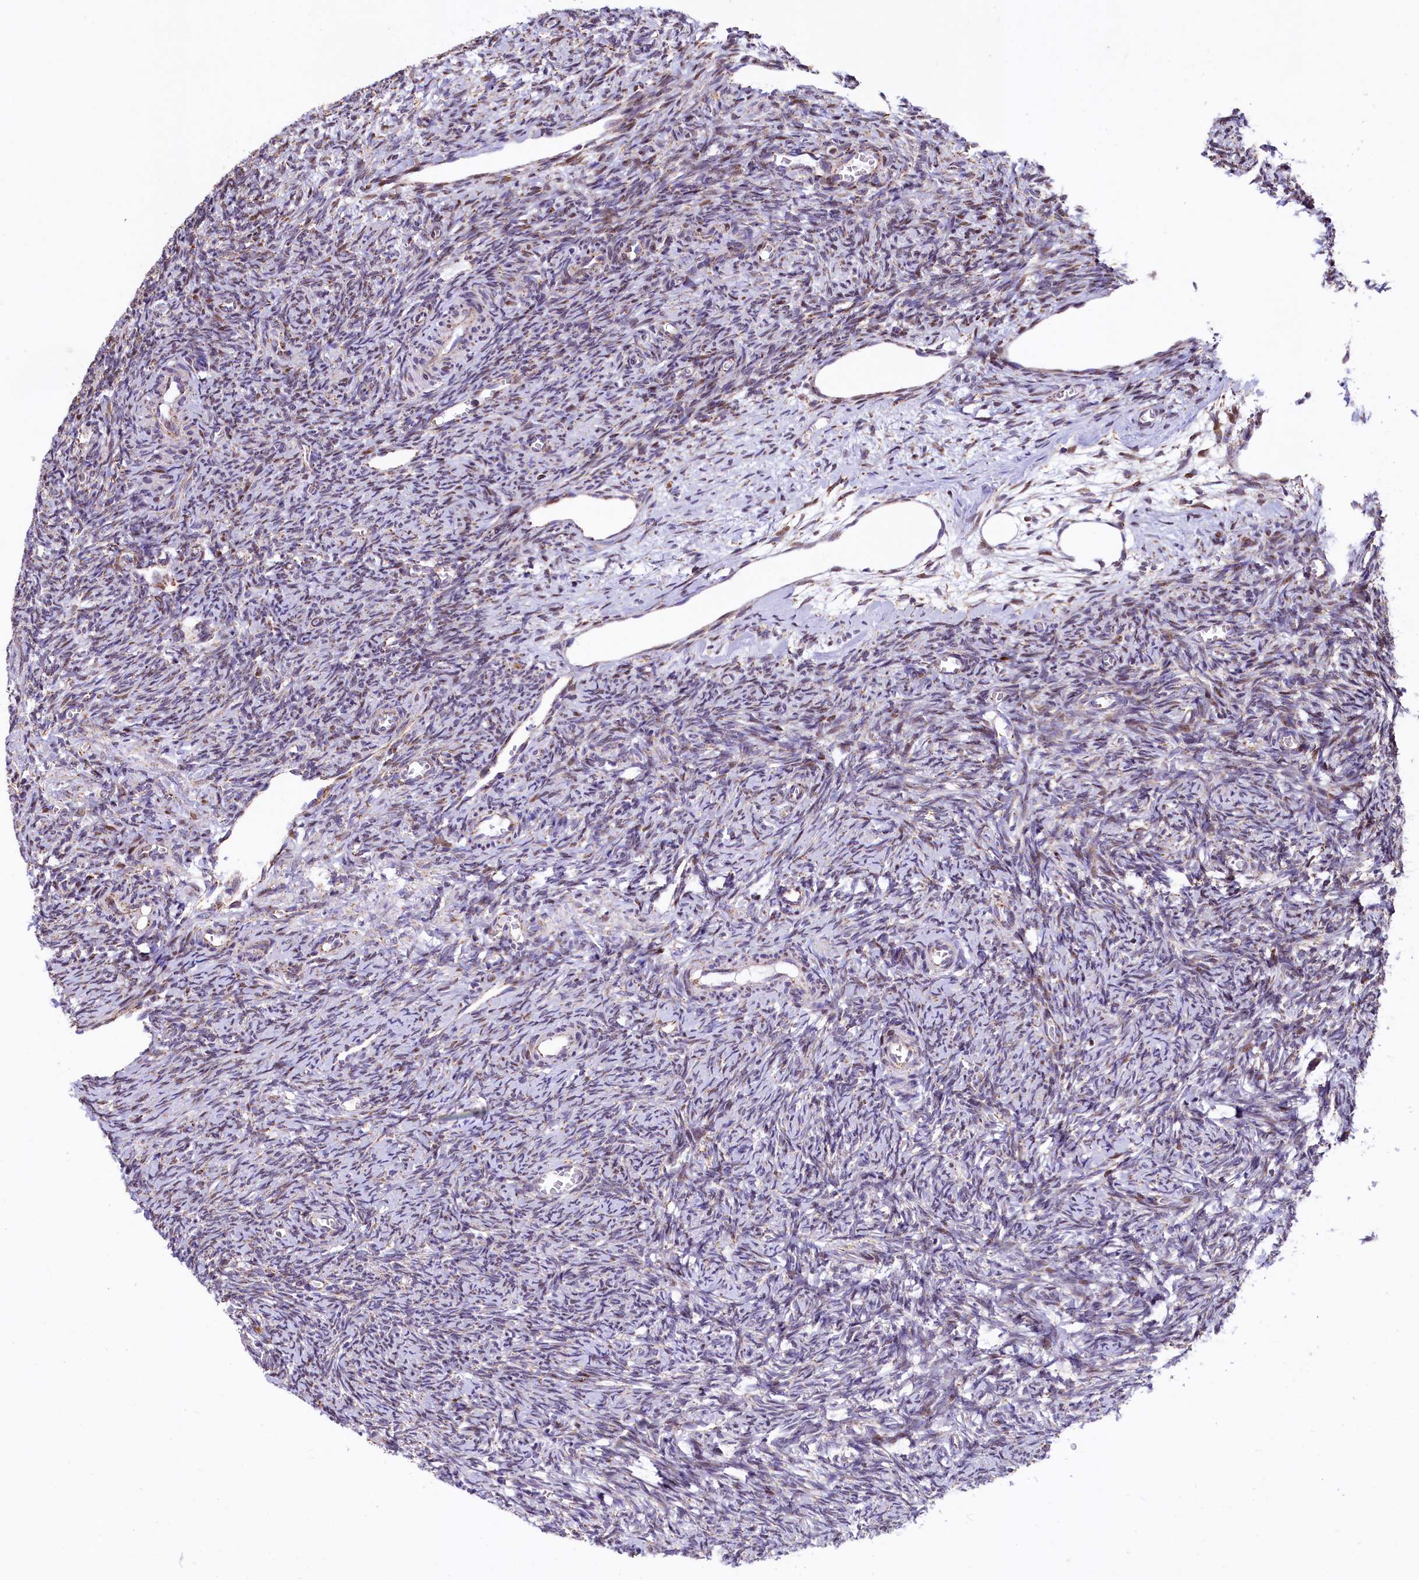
{"staining": {"intensity": "weak", "quantity": "<25%", "location": "nuclear"}, "tissue": "ovary", "cell_type": "Ovarian stroma cells", "image_type": "normal", "snomed": [{"axis": "morphology", "description": "Normal tissue, NOS"}, {"axis": "topography", "description": "Ovary"}], "caption": "Ovary stained for a protein using immunohistochemistry (IHC) reveals no positivity ovarian stroma cells.", "gene": "VWCE", "patient": {"sex": "female", "age": 27}}